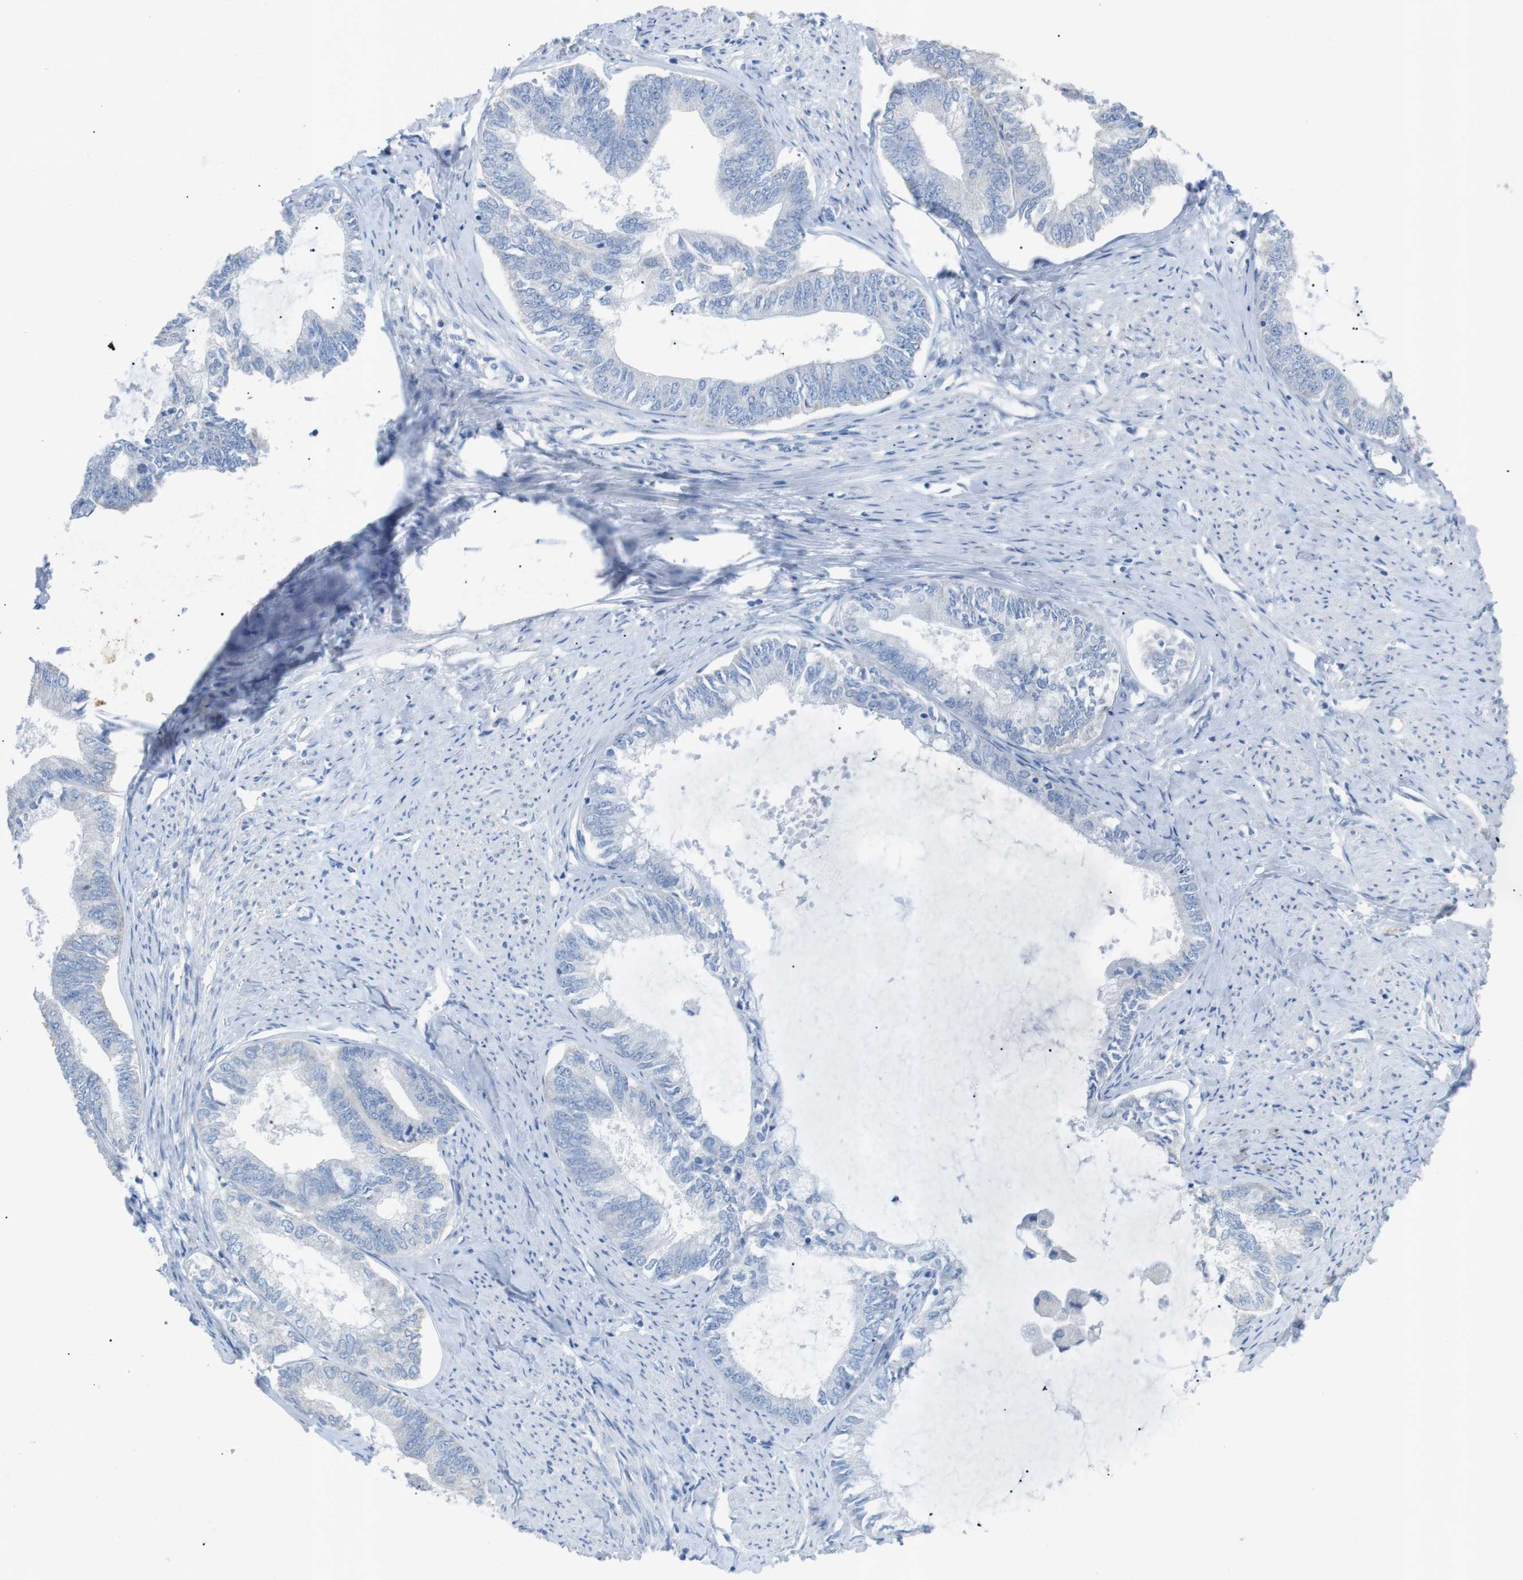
{"staining": {"intensity": "negative", "quantity": "none", "location": "none"}, "tissue": "endometrial cancer", "cell_type": "Tumor cells", "image_type": "cancer", "snomed": [{"axis": "morphology", "description": "Adenocarcinoma, NOS"}, {"axis": "topography", "description": "Endometrium"}], "caption": "A photomicrograph of endometrial cancer stained for a protein shows no brown staining in tumor cells.", "gene": "SALL4", "patient": {"sex": "female", "age": 86}}